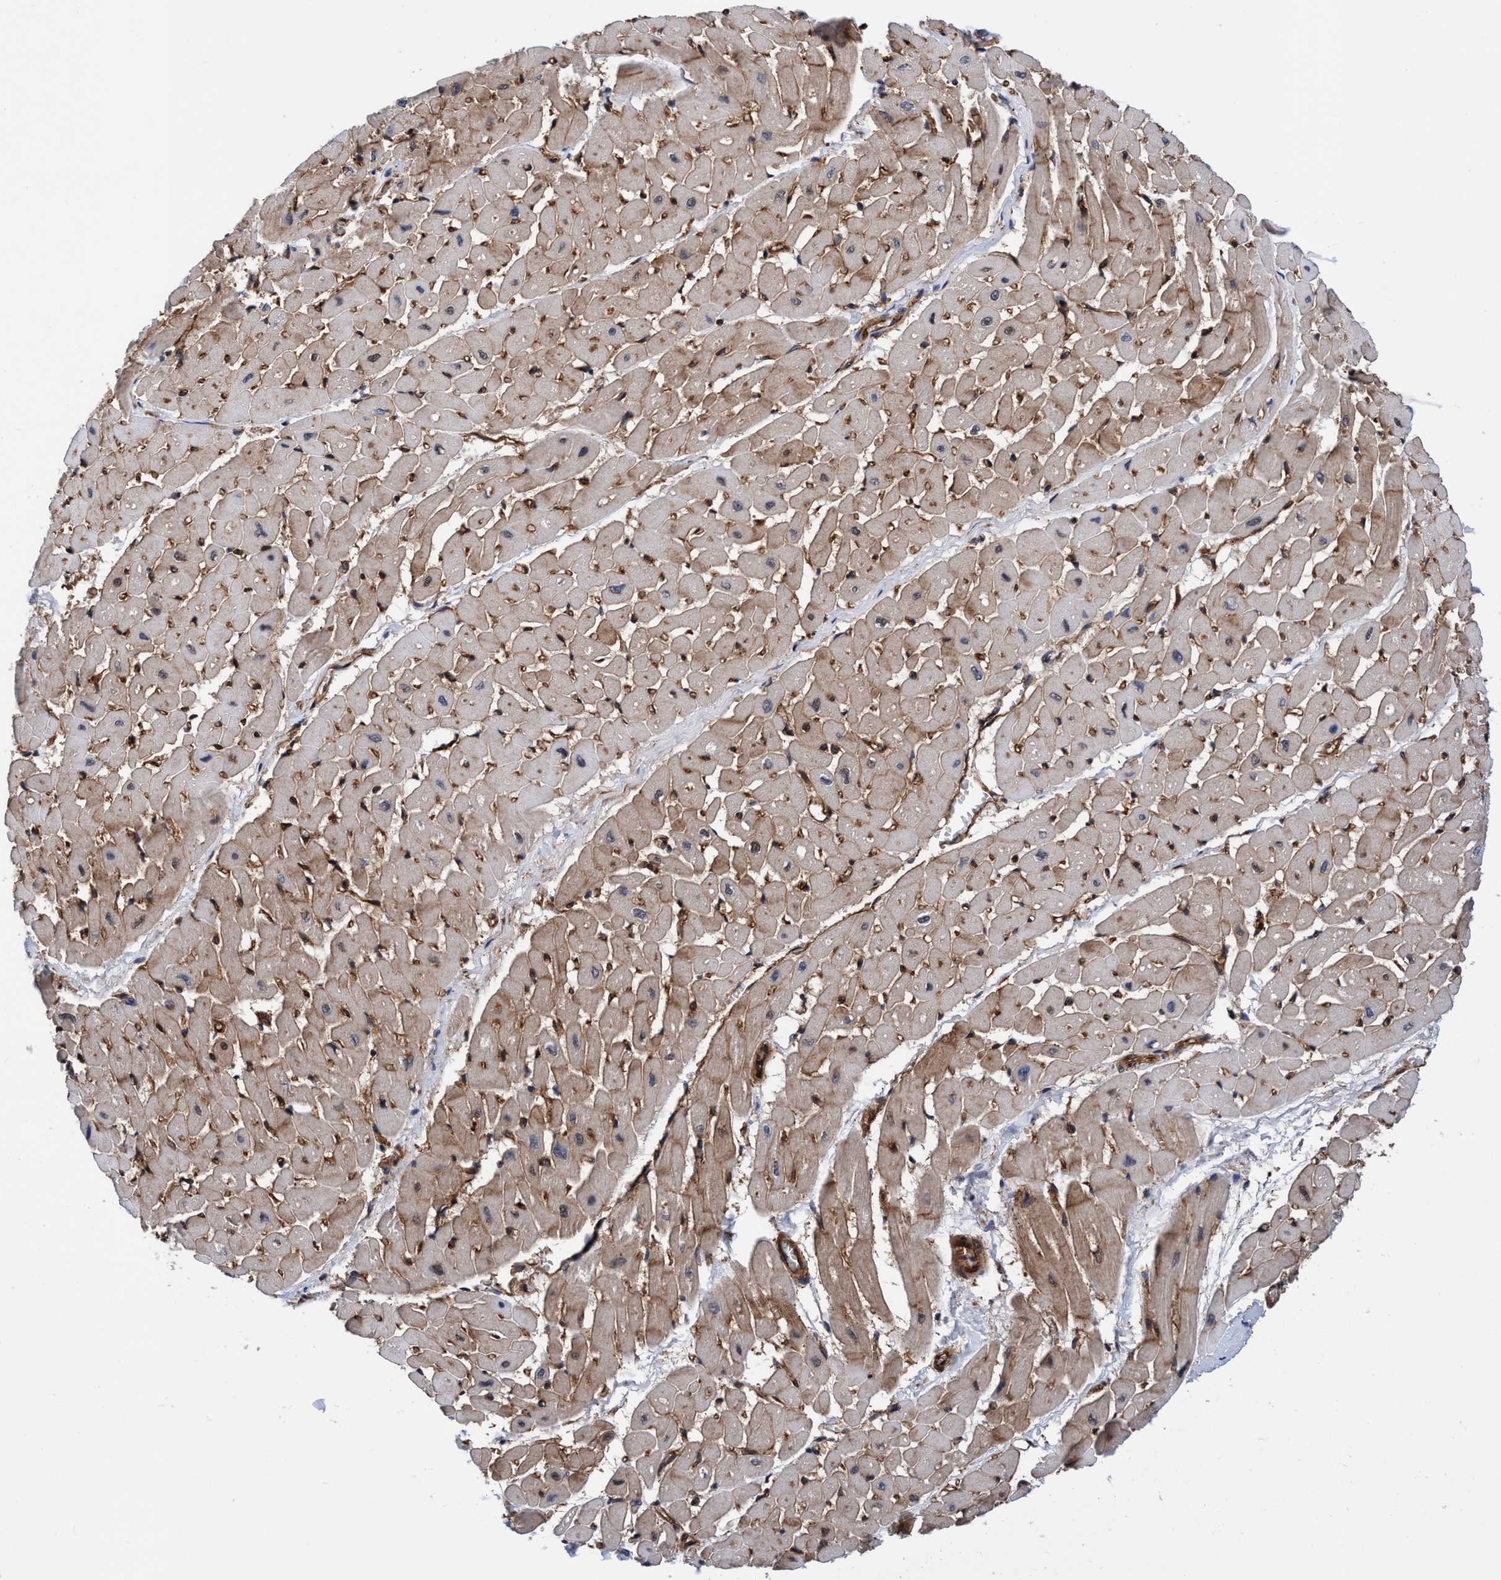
{"staining": {"intensity": "weak", "quantity": "25%-75%", "location": "cytoplasmic/membranous"}, "tissue": "heart muscle", "cell_type": "Cardiomyocytes", "image_type": "normal", "snomed": [{"axis": "morphology", "description": "Normal tissue, NOS"}, {"axis": "topography", "description": "Heart"}], "caption": "IHC (DAB) staining of unremarkable heart muscle exhibits weak cytoplasmic/membranous protein positivity in about 25%-75% of cardiomyocytes. The staining is performed using DAB (3,3'-diaminobenzidine) brown chromogen to label protein expression. The nuclei are counter-stained blue using hematoxylin.", "gene": "MCM3AP", "patient": {"sex": "male", "age": 45}}